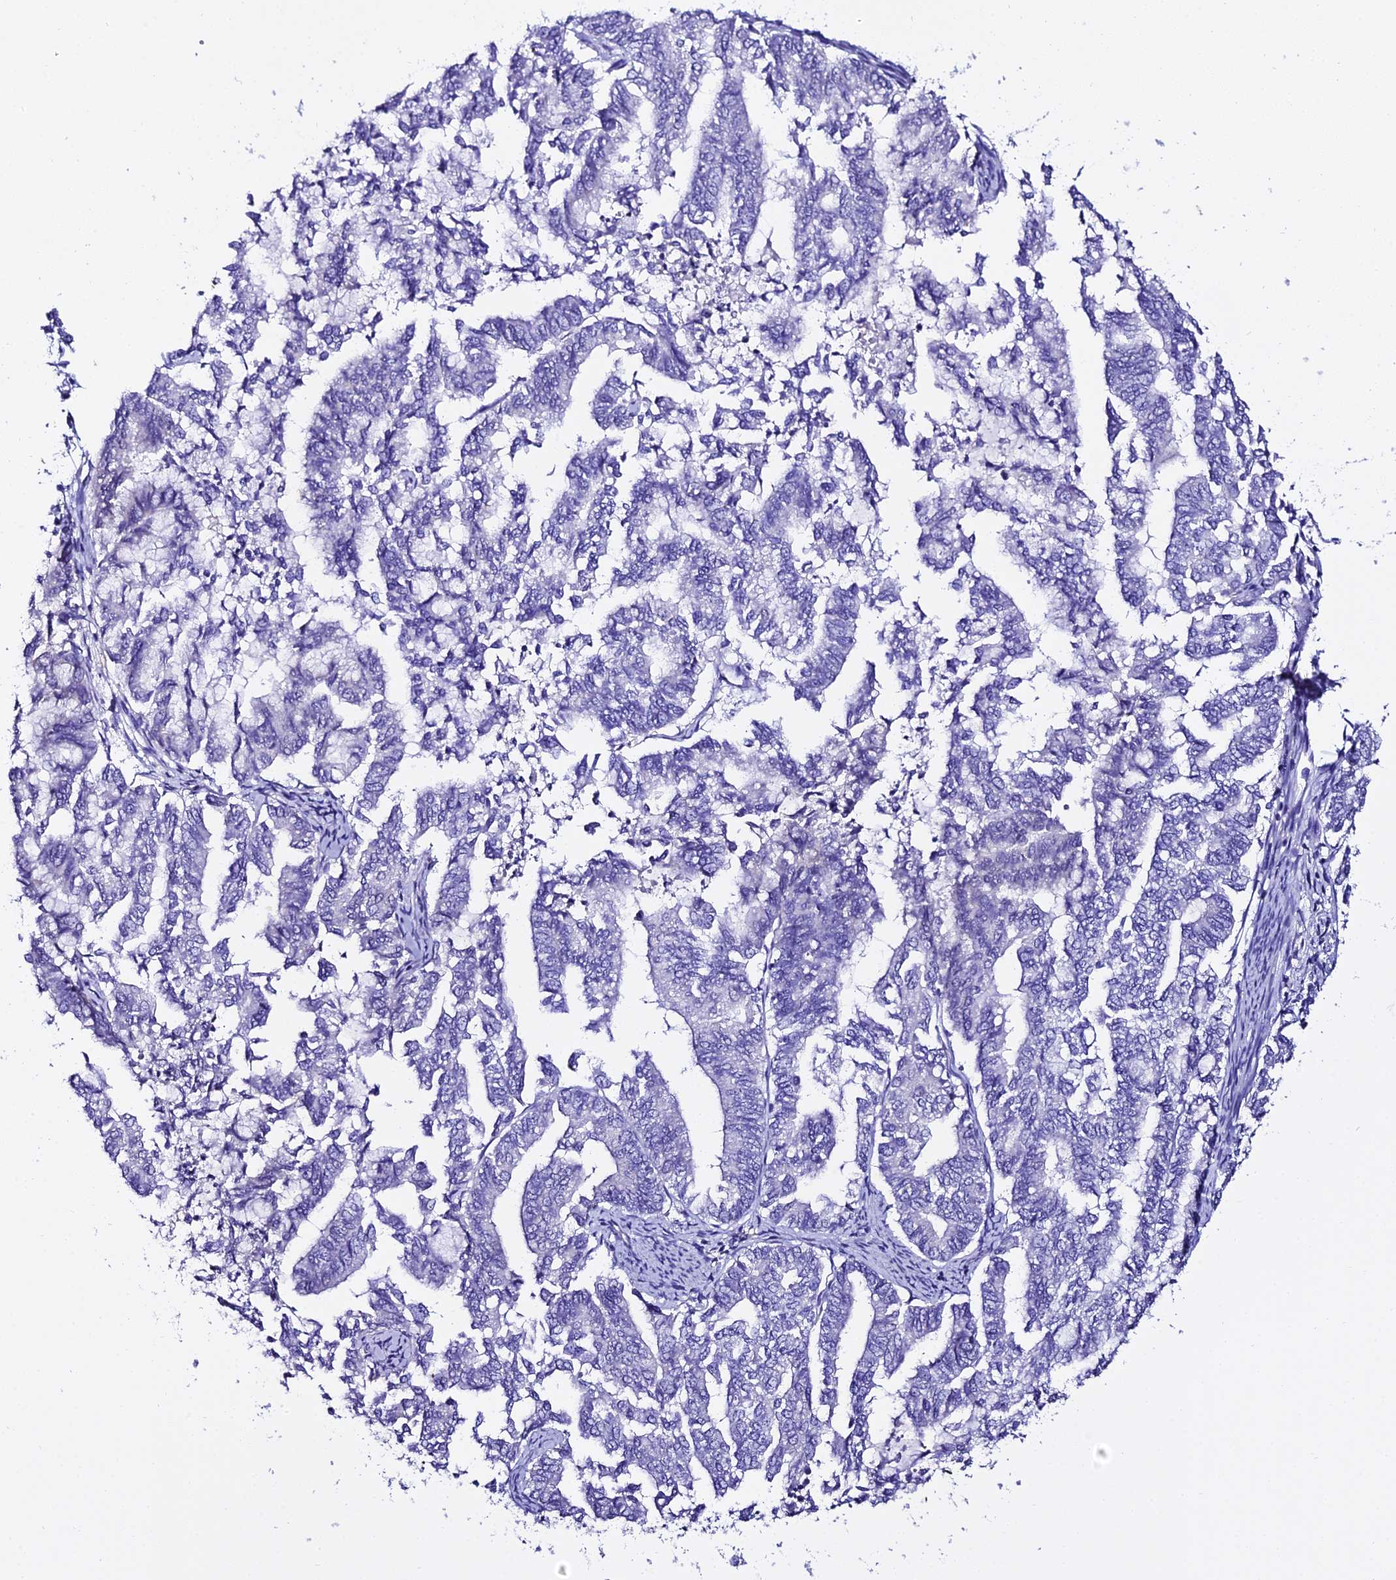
{"staining": {"intensity": "negative", "quantity": "none", "location": "none"}, "tissue": "endometrial cancer", "cell_type": "Tumor cells", "image_type": "cancer", "snomed": [{"axis": "morphology", "description": "Adenocarcinoma, NOS"}, {"axis": "topography", "description": "Endometrium"}], "caption": "IHC micrograph of neoplastic tissue: endometrial adenocarcinoma stained with DAB reveals no significant protein positivity in tumor cells. (DAB (3,3'-diaminobenzidine) IHC with hematoxylin counter stain).", "gene": "TMEM117", "patient": {"sex": "female", "age": 79}}